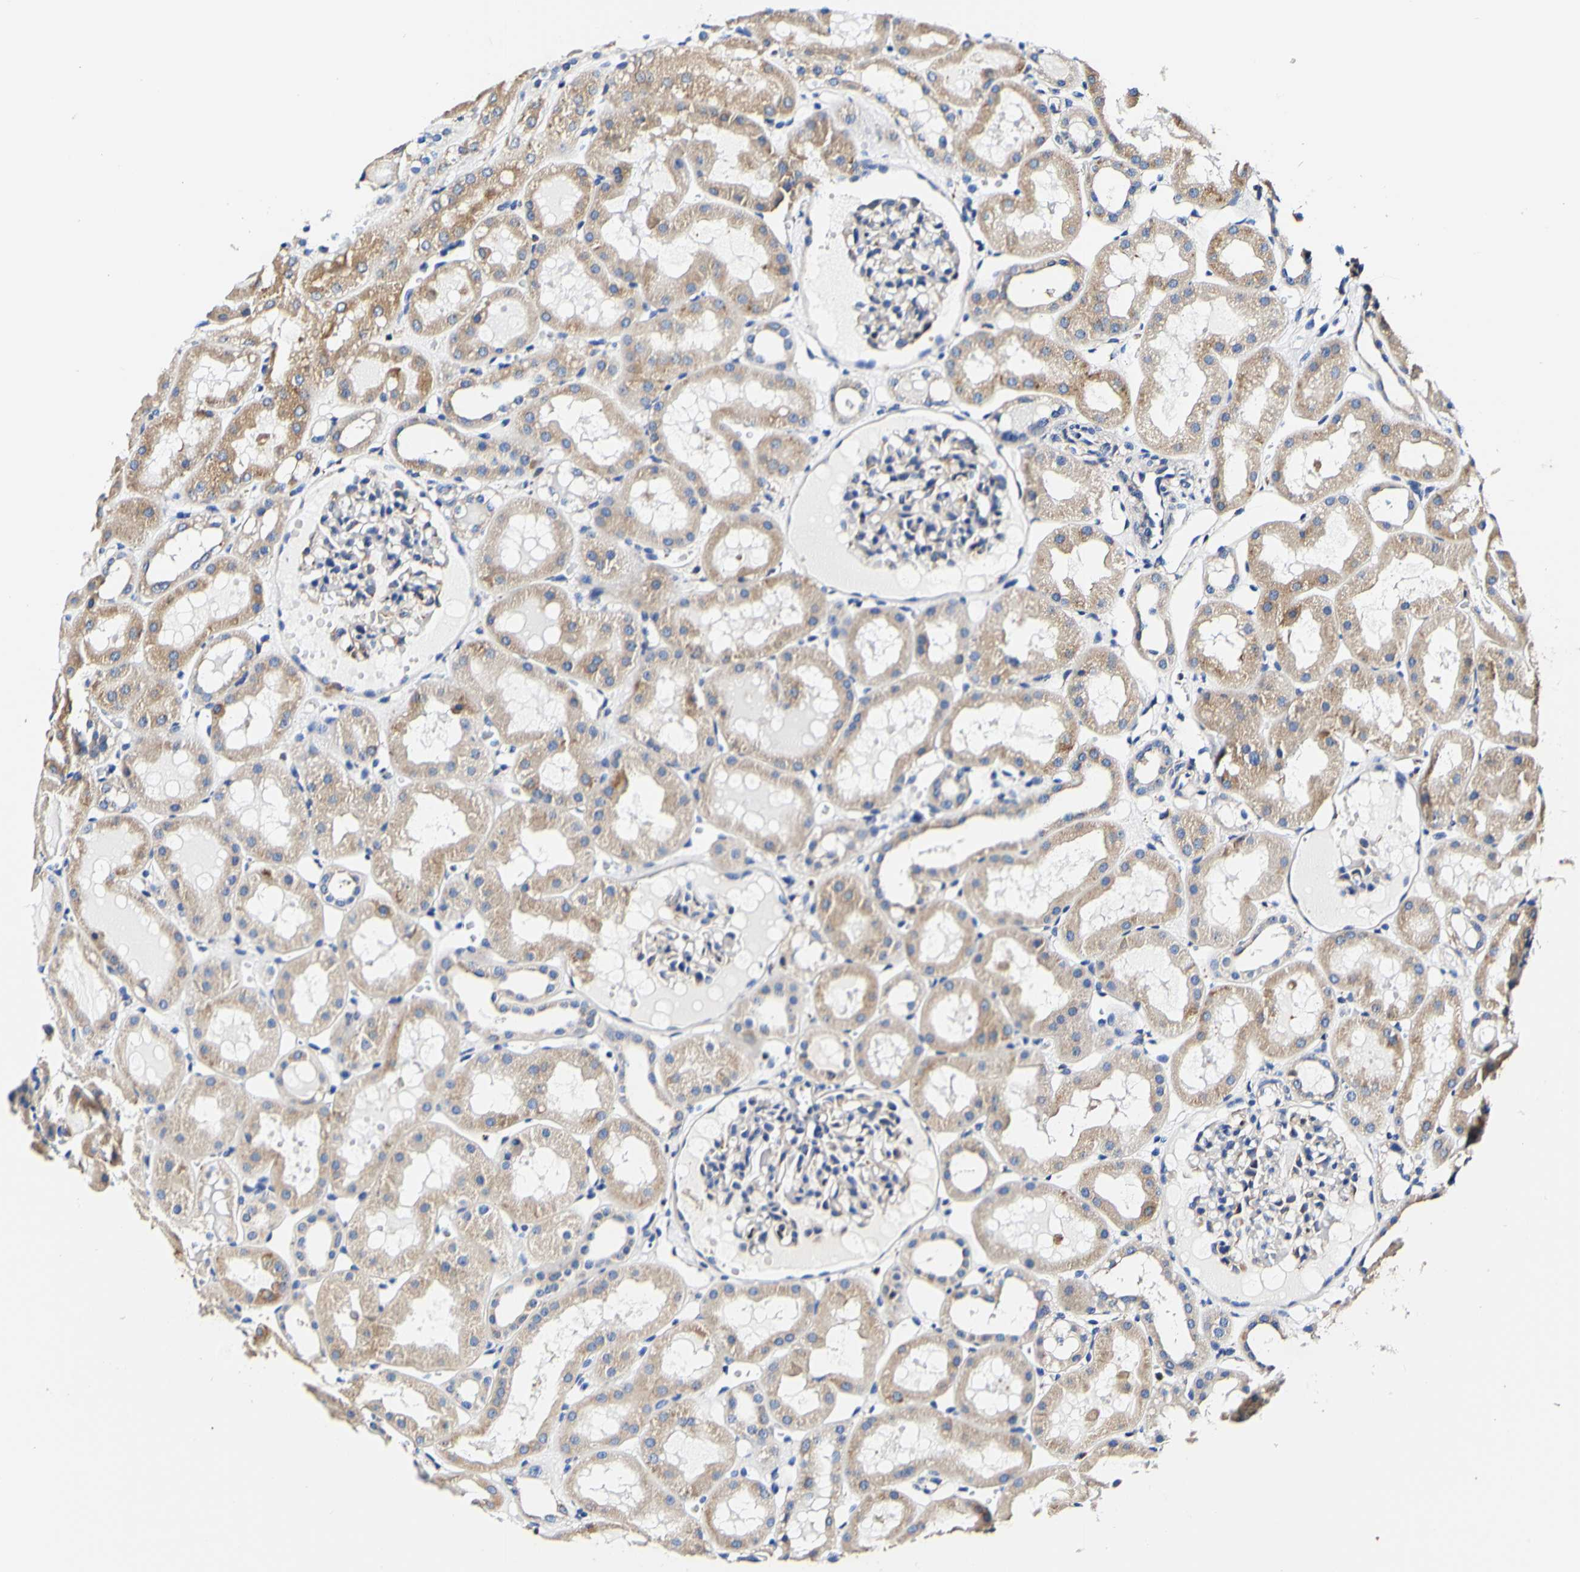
{"staining": {"intensity": "negative", "quantity": "none", "location": "none"}, "tissue": "kidney", "cell_type": "Cells in glomeruli", "image_type": "normal", "snomed": [{"axis": "morphology", "description": "Normal tissue, NOS"}, {"axis": "topography", "description": "Kidney"}, {"axis": "topography", "description": "Urinary bladder"}], "caption": "Immunohistochemistry image of normal kidney: human kidney stained with DAB exhibits no significant protein expression in cells in glomeruli.", "gene": "P4HB", "patient": {"sex": "male", "age": 16}}